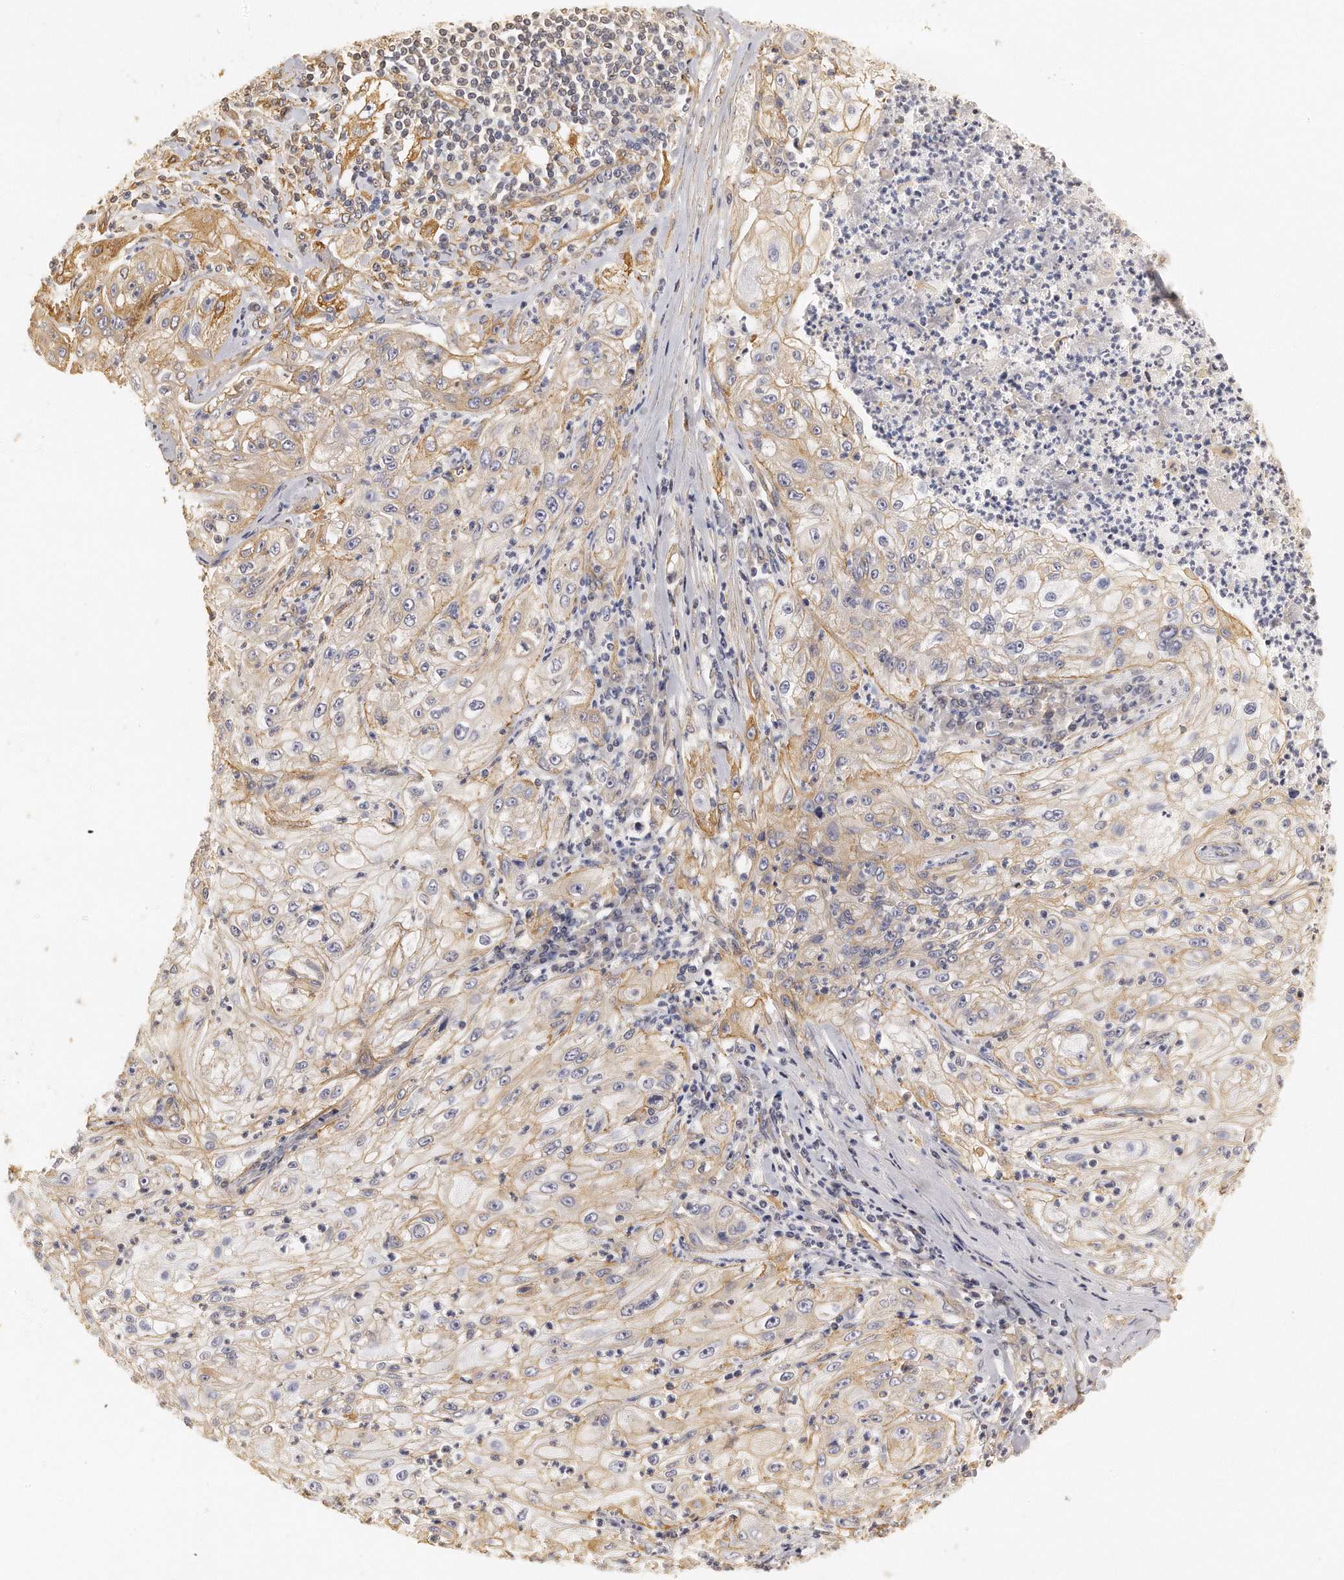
{"staining": {"intensity": "moderate", "quantity": "25%-75%", "location": "cytoplasmic/membranous"}, "tissue": "lung cancer", "cell_type": "Tumor cells", "image_type": "cancer", "snomed": [{"axis": "morphology", "description": "Inflammation, NOS"}, {"axis": "morphology", "description": "Squamous cell carcinoma, NOS"}, {"axis": "topography", "description": "Lymph node"}, {"axis": "topography", "description": "Soft tissue"}, {"axis": "topography", "description": "Lung"}], "caption": "Immunohistochemical staining of human lung squamous cell carcinoma shows medium levels of moderate cytoplasmic/membranous protein staining in about 25%-75% of tumor cells.", "gene": "CHST7", "patient": {"sex": "male", "age": 66}}